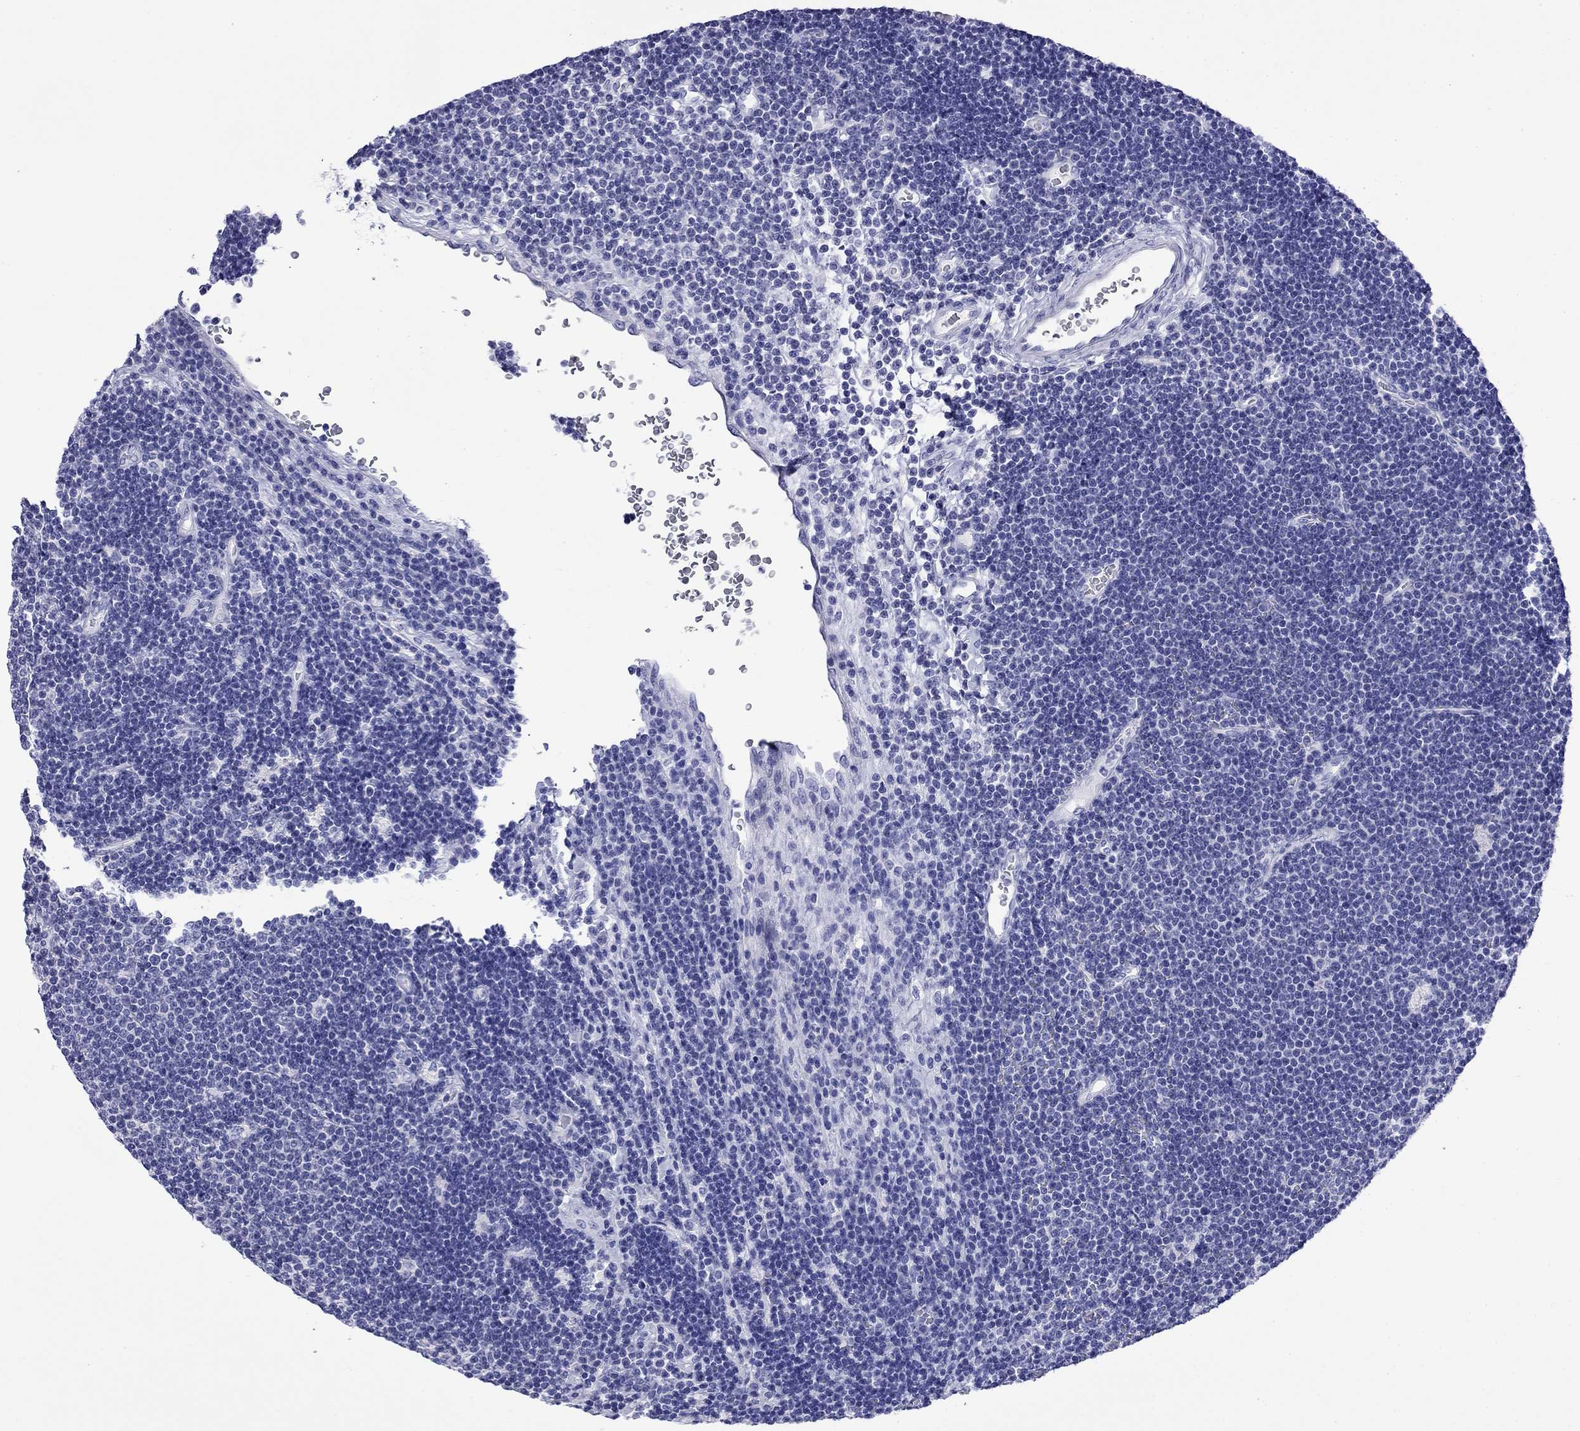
{"staining": {"intensity": "negative", "quantity": "none", "location": "none"}, "tissue": "lymphoma", "cell_type": "Tumor cells", "image_type": "cancer", "snomed": [{"axis": "morphology", "description": "Malignant lymphoma, non-Hodgkin's type, Low grade"}, {"axis": "topography", "description": "Brain"}], "caption": "Tumor cells show no significant protein staining in malignant lymphoma, non-Hodgkin's type (low-grade).", "gene": "FIGLA", "patient": {"sex": "female", "age": 66}}